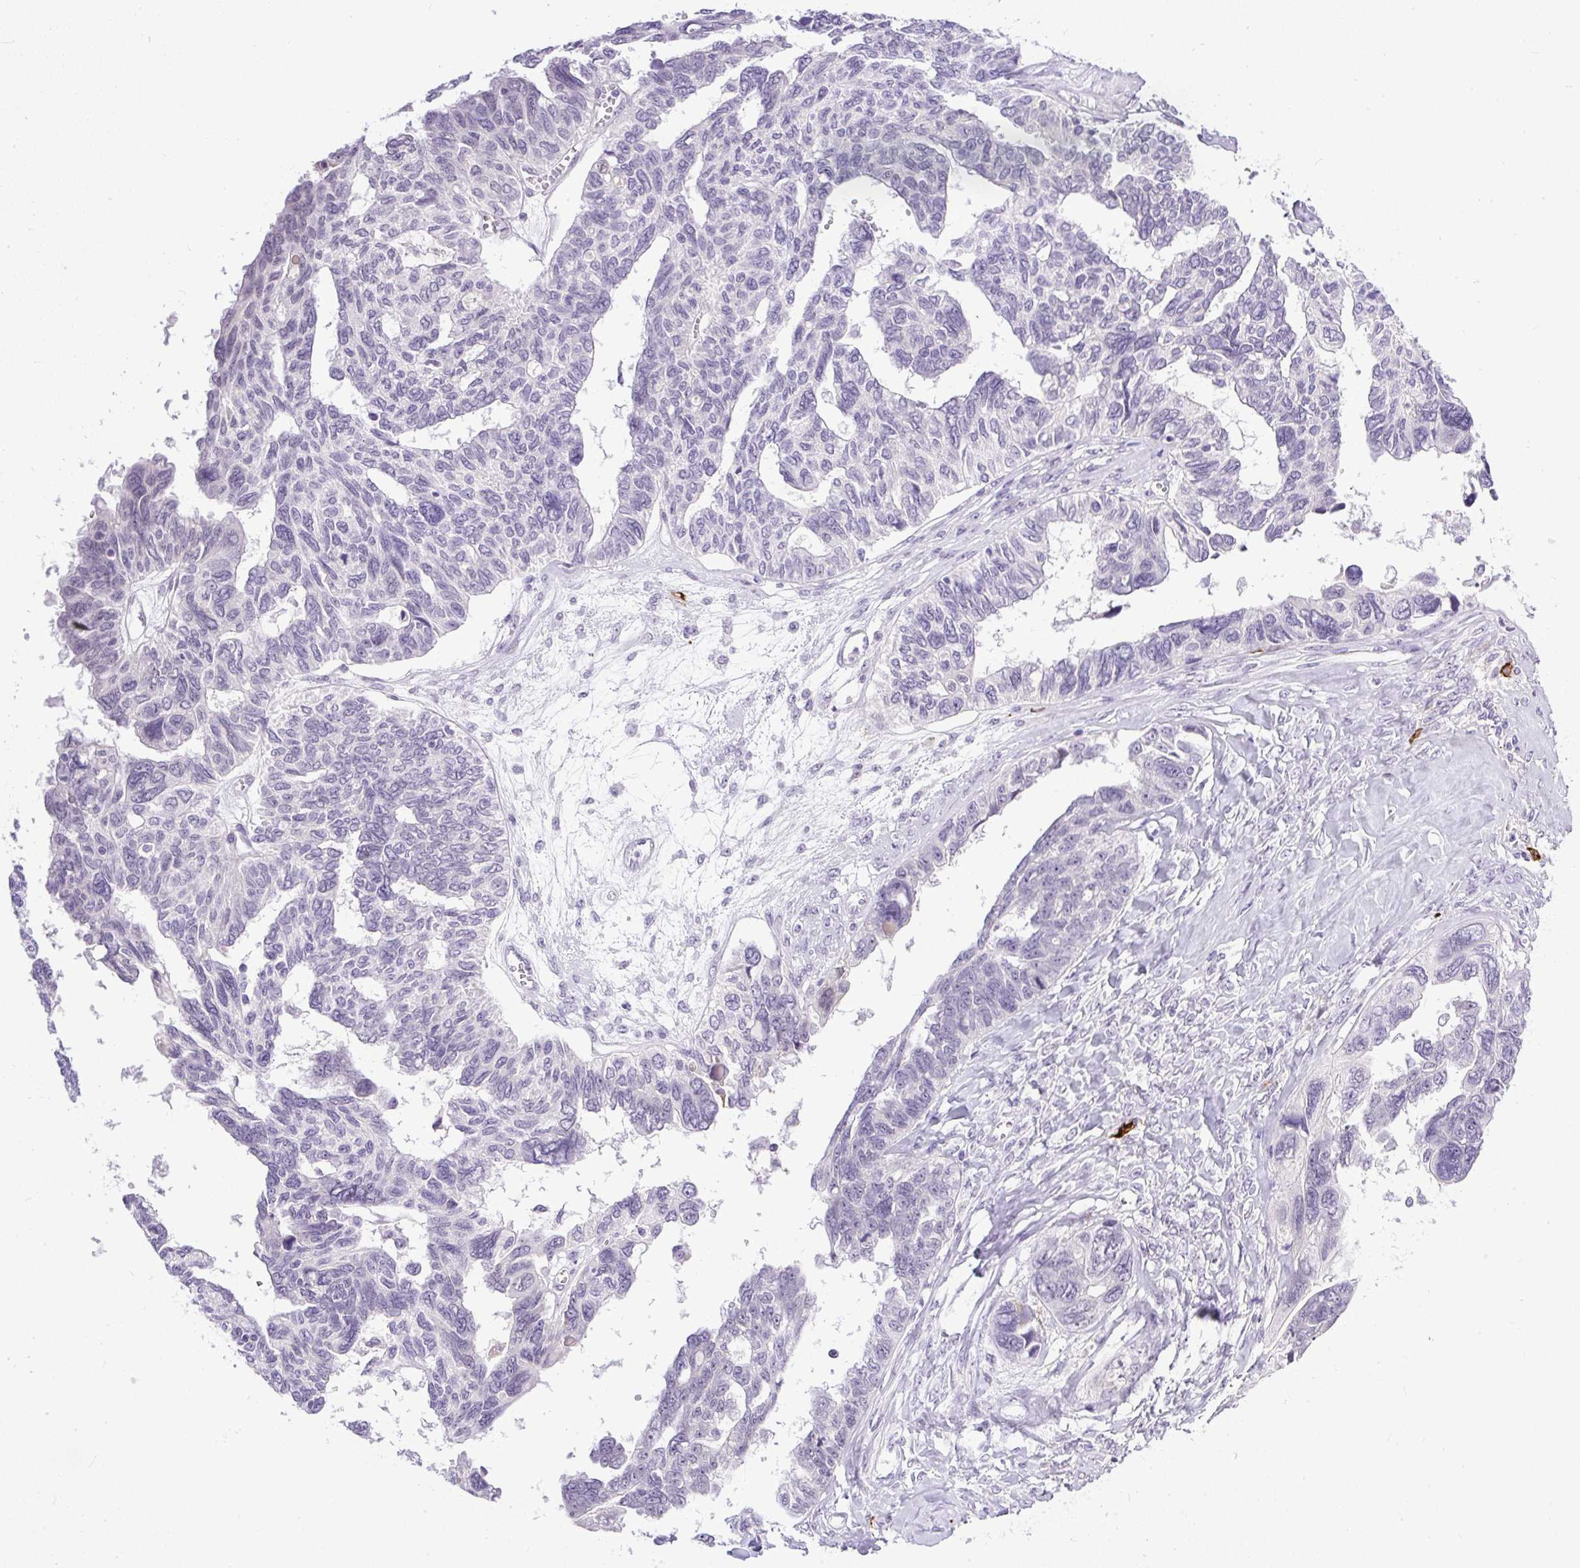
{"staining": {"intensity": "negative", "quantity": "none", "location": "none"}, "tissue": "ovarian cancer", "cell_type": "Tumor cells", "image_type": "cancer", "snomed": [{"axis": "morphology", "description": "Cystadenocarcinoma, serous, NOS"}, {"axis": "topography", "description": "Ovary"}], "caption": "Immunohistochemistry histopathology image of neoplastic tissue: ovarian serous cystadenocarcinoma stained with DAB exhibits no significant protein staining in tumor cells.", "gene": "WNT10B", "patient": {"sex": "female", "age": 79}}